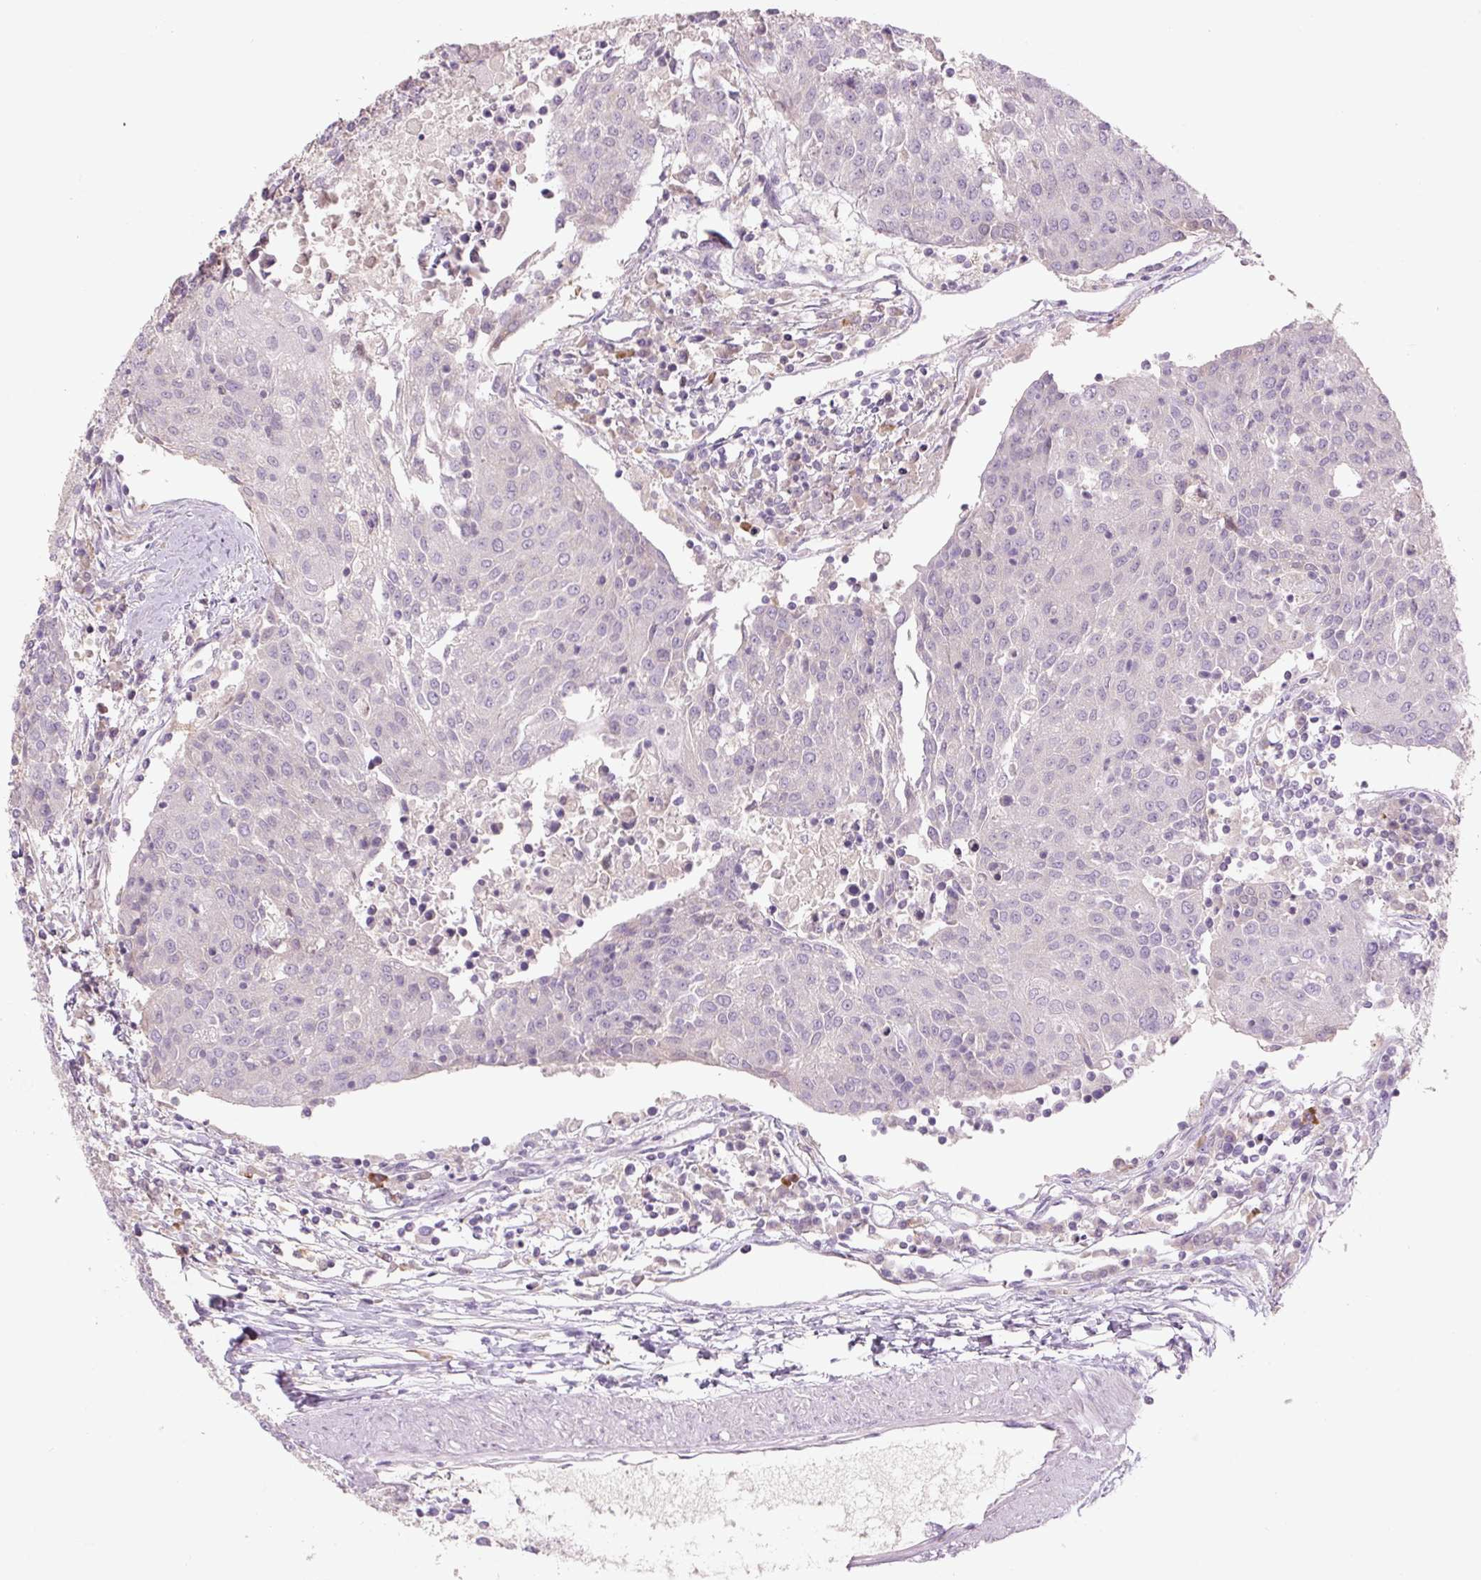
{"staining": {"intensity": "negative", "quantity": "none", "location": "none"}, "tissue": "urothelial cancer", "cell_type": "Tumor cells", "image_type": "cancer", "snomed": [{"axis": "morphology", "description": "Urothelial carcinoma, High grade"}, {"axis": "topography", "description": "Urinary bladder"}], "caption": "A high-resolution micrograph shows immunohistochemistry staining of urothelial cancer, which shows no significant staining in tumor cells.", "gene": "TMEM100", "patient": {"sex": "female", "age": 85}}